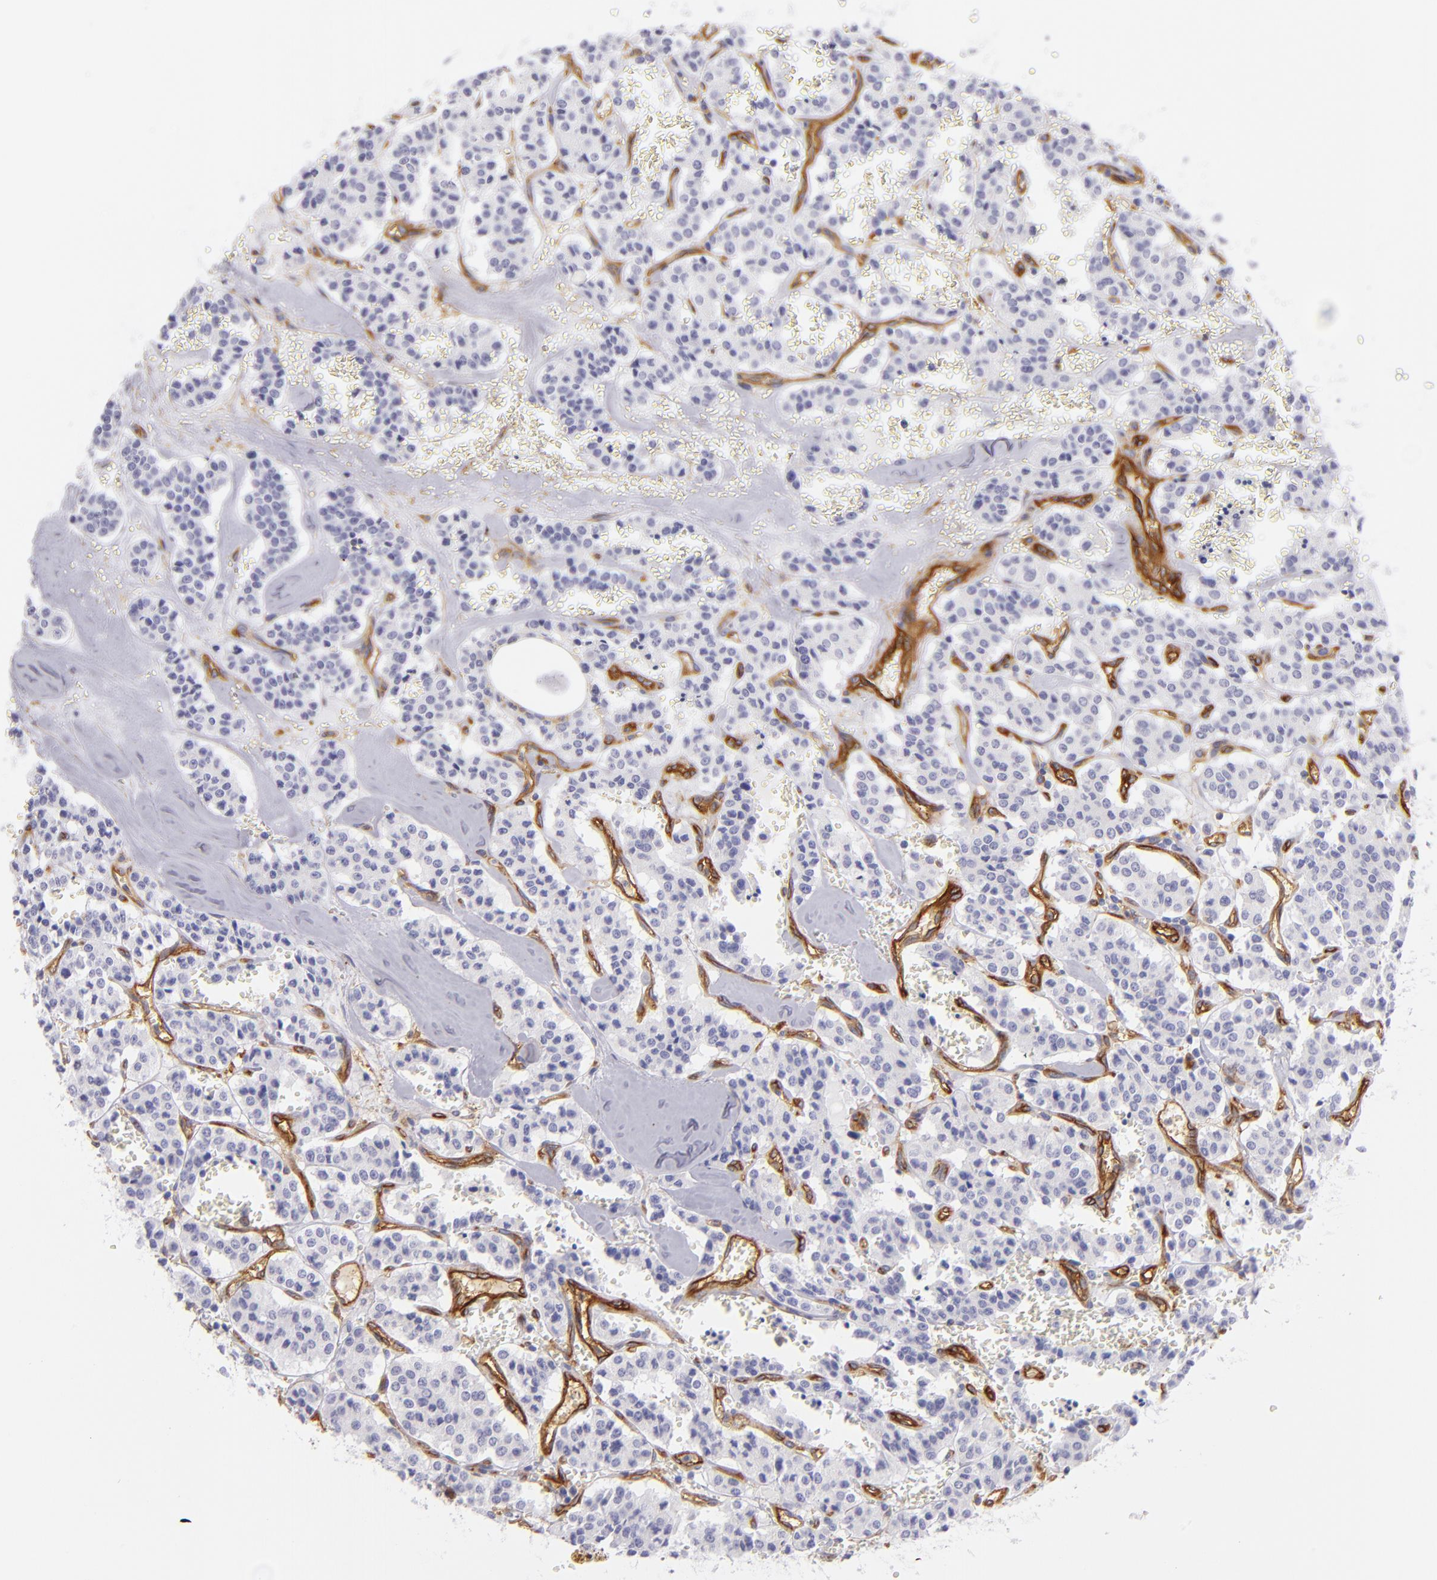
{"staining": {"intensity": "negative", "quantity": "none", "location": "none"}, "tissue": "carcinoid", "cell_type": "Tumor cells", "image_type": "cancer", "snomed": [{"axis": "morphology", "description": "Carcinoid, malignant, NOS"}, {"axis": "topography", "description": "Bronchus"}], "caption": "This is an immunohistochemistry histopathology image of human carcinoid. There is no positivity in tumor cells.", "gene": "ENTPD1", "patient": {"sex": "male", "age": 55}}